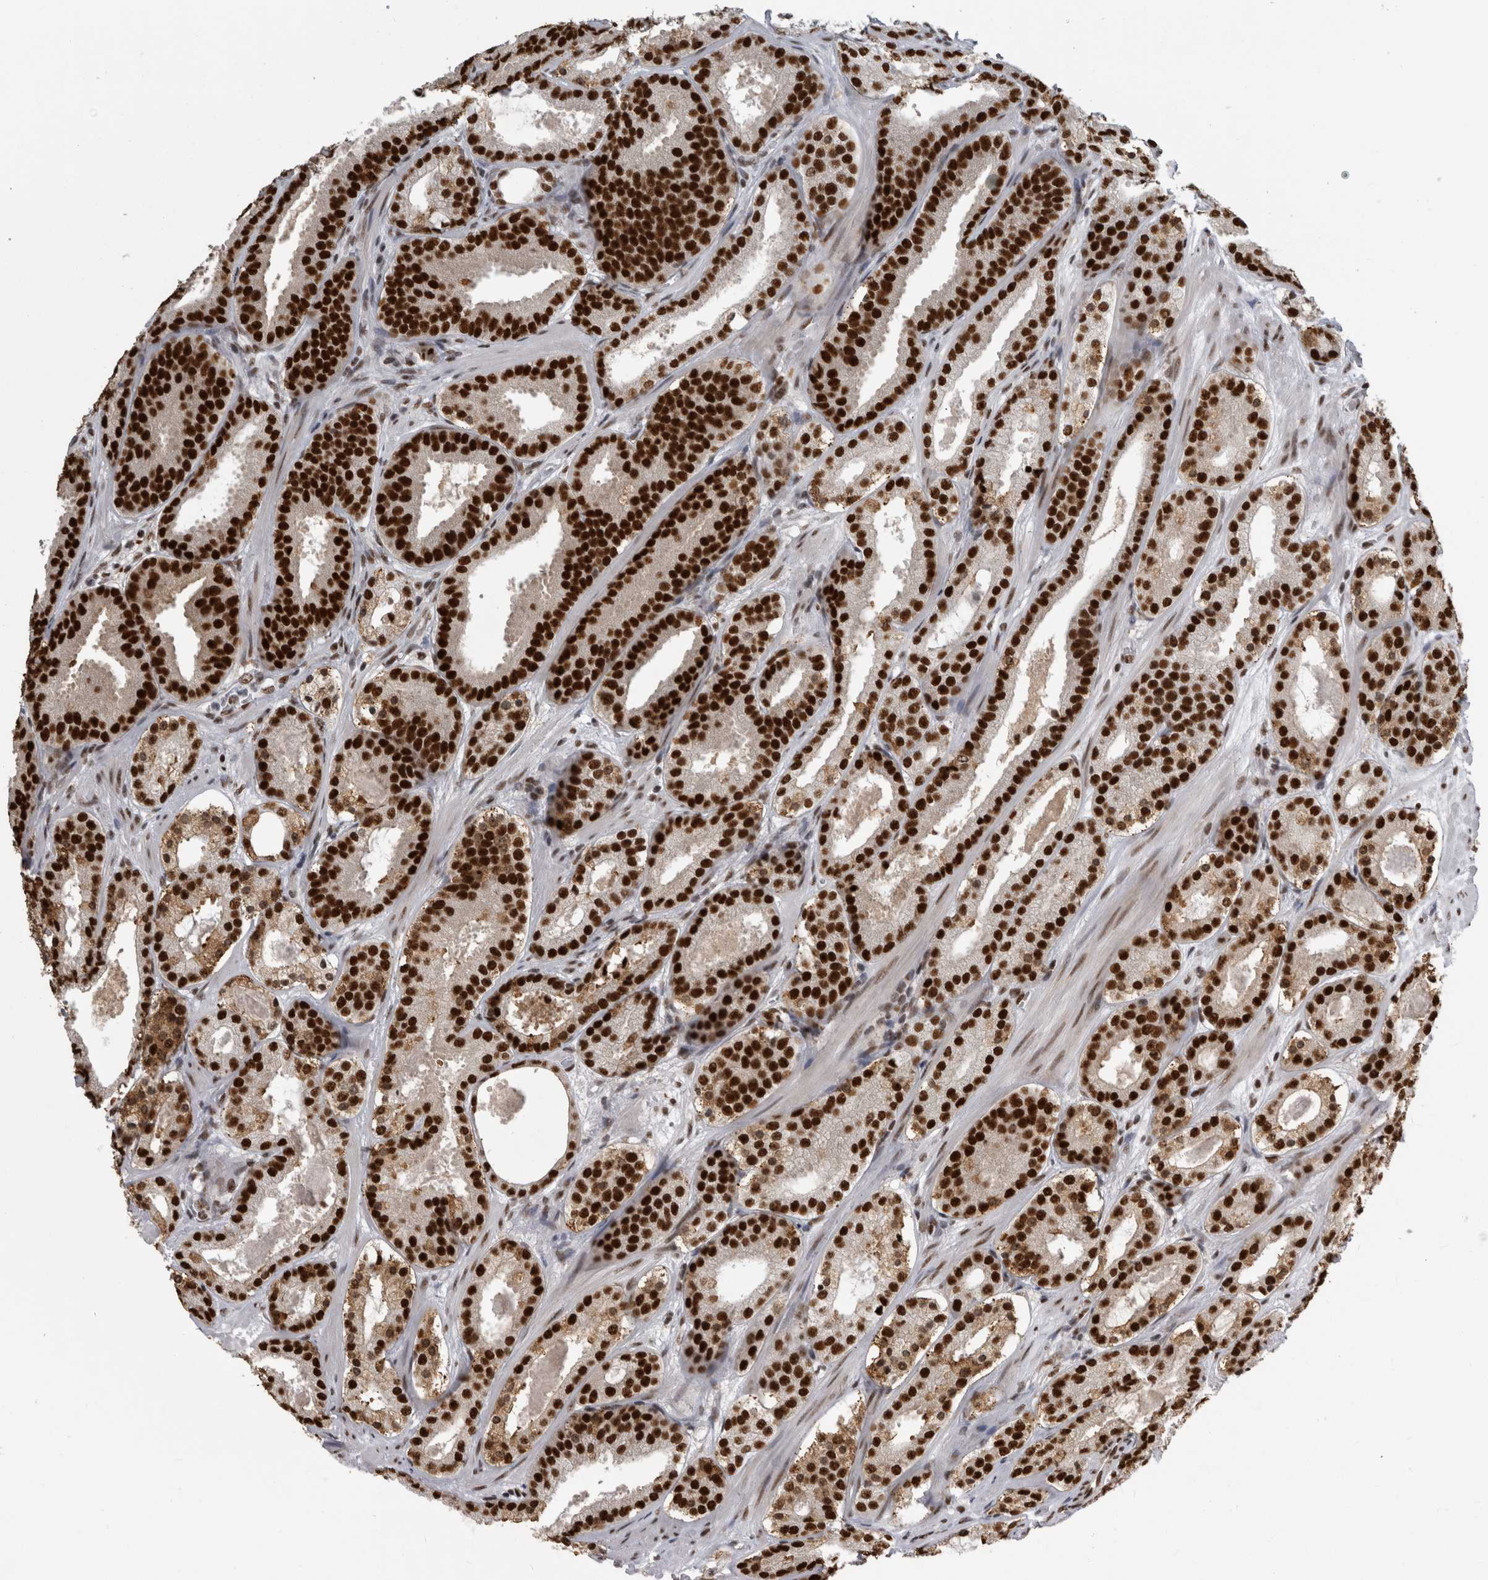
{"staining": {"intensity": "strong", "quantity": ">75%", "location": "nuclear"}, "tissue": "prostate cancer", "cell_type": "Tumor cells", "image_type": "cancer", "snomed": [{"axis": "morphology", "description": "Adenocarcinoma, Low grade"}, {"axis": "topography", "description": "Prostate"}], "caption": "Prostate adenocarcinoma (low-grade) tissue shows strong nuclear positivity in approximately >75% of tumor cells, visualized by immunohistochemistry.", "gene": "ZSCAN2", "patient": {"sex": "male", "age": 69}}